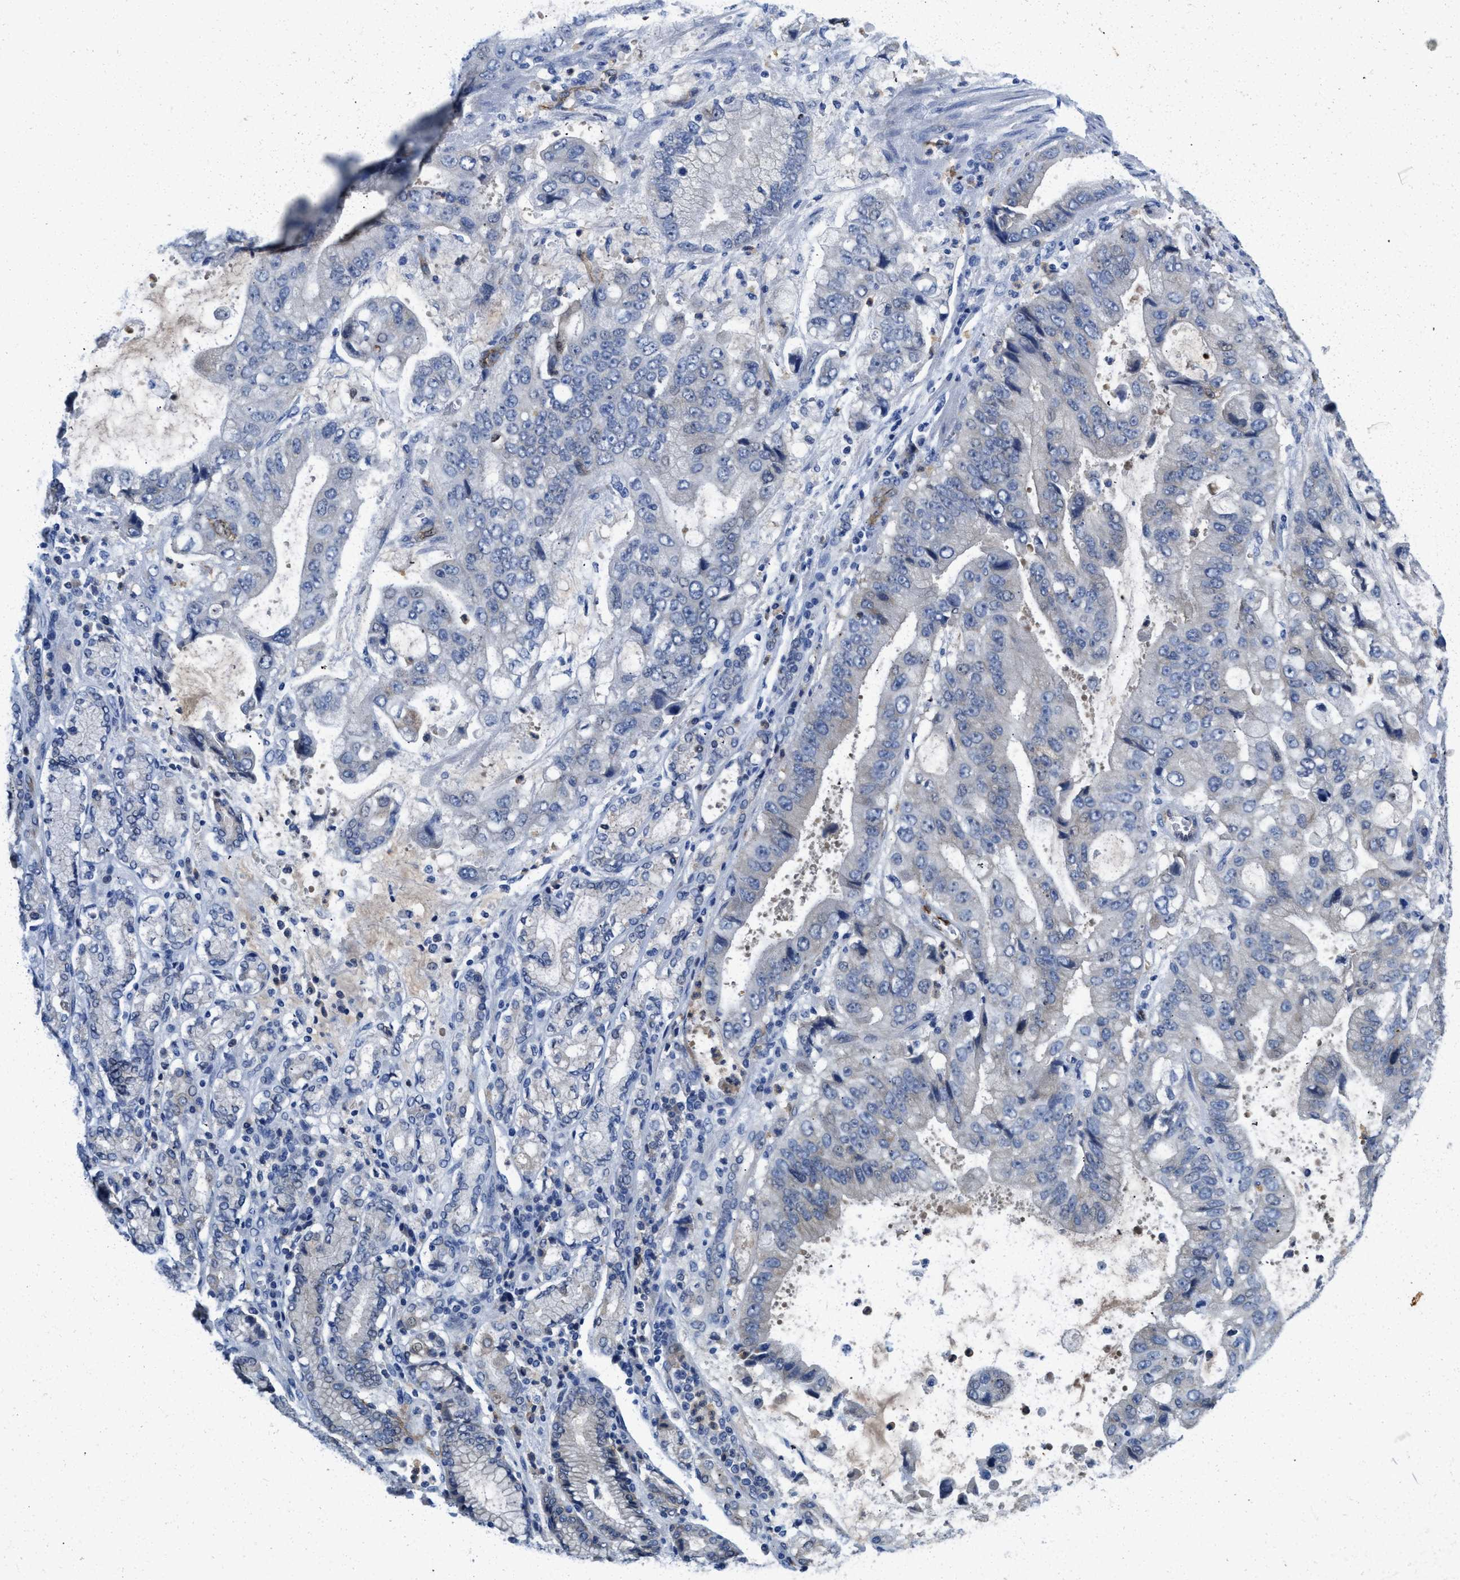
{"staining": {"intensity": "negative", "quantity": "none", "location": "none"}, "tissue": "stomach cancer", "cell_type": "Tumor cells", "image_type": "cancer", "snomed": [{"axis": "morphology", "description": "Normal tissue, NOS"}, {"axis": "morphology", "description": "Adenocarcinoma, NOS"}, {"axis": "topography", "description": "Stomach"}], "caption": "The micrograph exhibits no significant staining in tumor cells of stomach cancer.", "gene": "SPEG", "patient": {"sex": "male", "age": 62}}